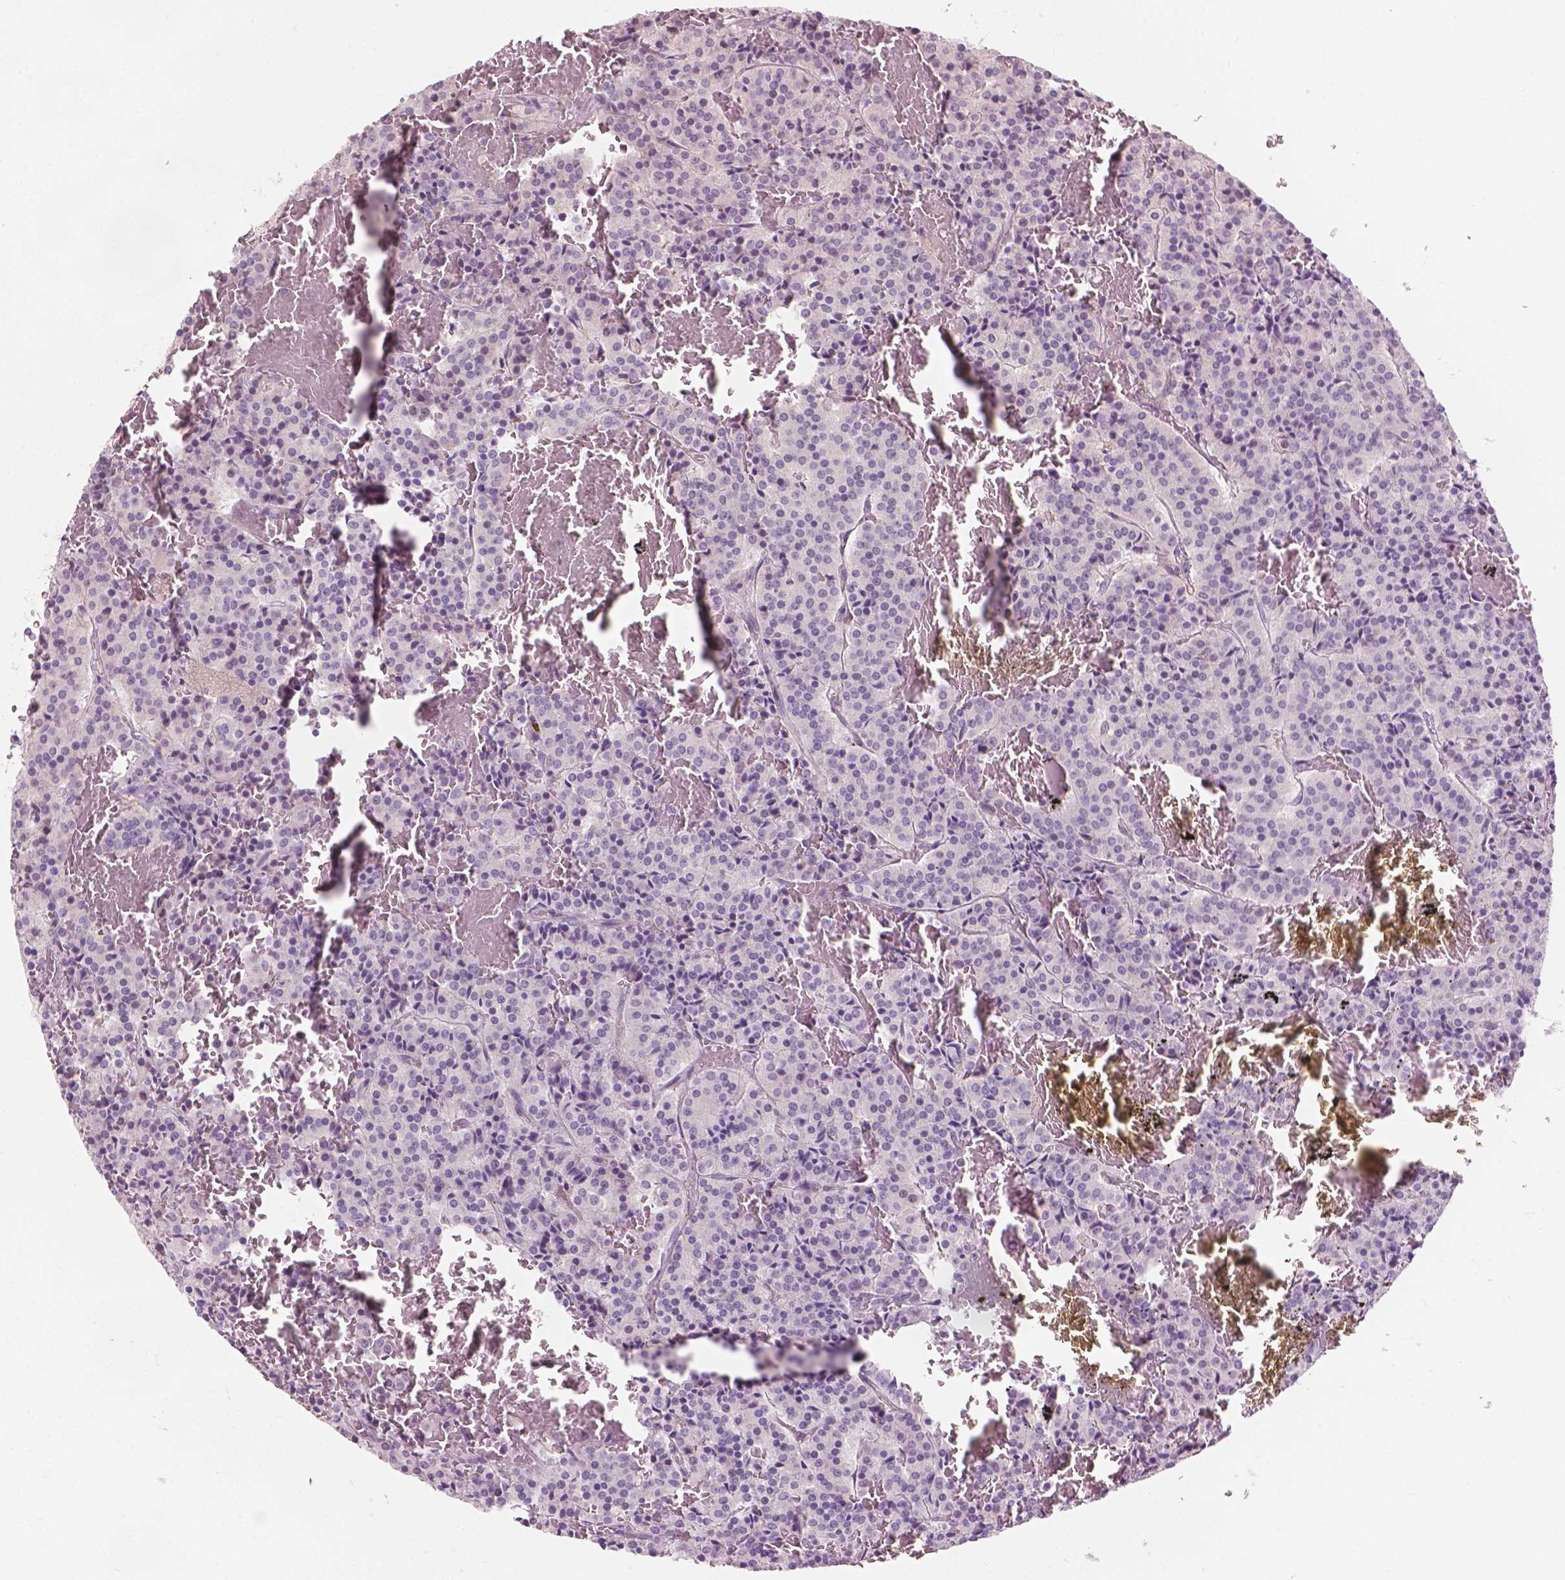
{"staining": {"intensity": "negative", "quantity": "none", "location": "none"}, "tissue": "carcinoid", "cell_type": "Tumor cells", "image_type": "cancer", "snomed": [{"axis": "morphology", "description": "Carcinoid, malignant, NOS"}, {"axis": "topography", "description": "Lung"}], "caption": "Immunohistochemical staining of malignant carcinoid exhibits no significant positivity in tumor cells.", "gene": "SAXO2", "patient": {"sex": "male", "age": 70}}